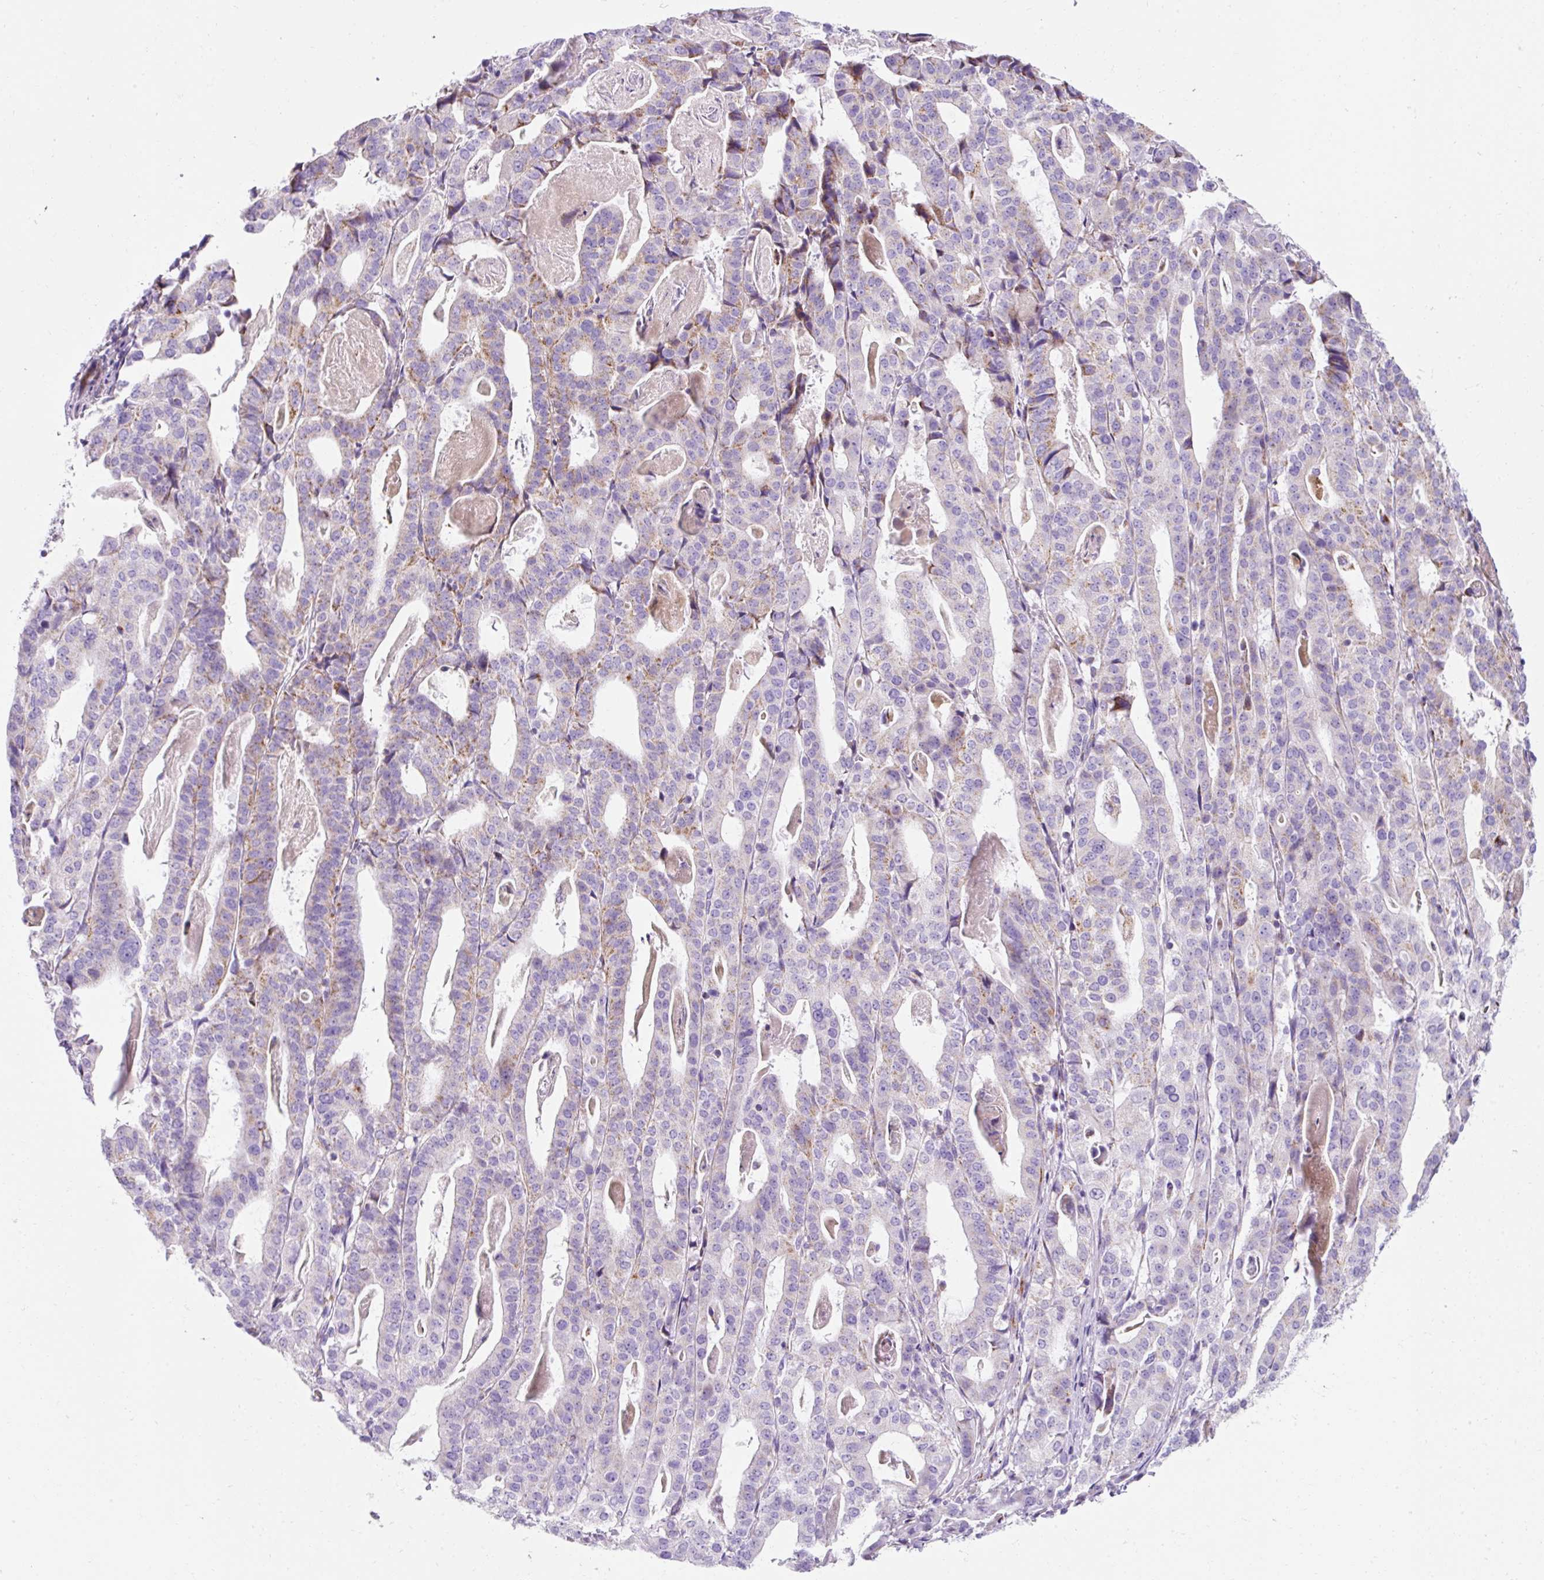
{"staining": {"intensity": "moderate", "quantity": "<25%", "location": "cytoplasmic/membranous"}, "tissue": "stomach cancer", "cell_type": "Tumor cells", "image_type": "cancer", "snomed": [{"axis": "morphology", "description": "Adenocarcinoma, NOS"}, {"axis": "topography", "description": "Stomach"}], "caption": "Stomach cancer stained with a protein marker exhibits moderate staining in tumor cells.", "gene": "PLPP2", "patient": {"sex": "male", "age": 48}}